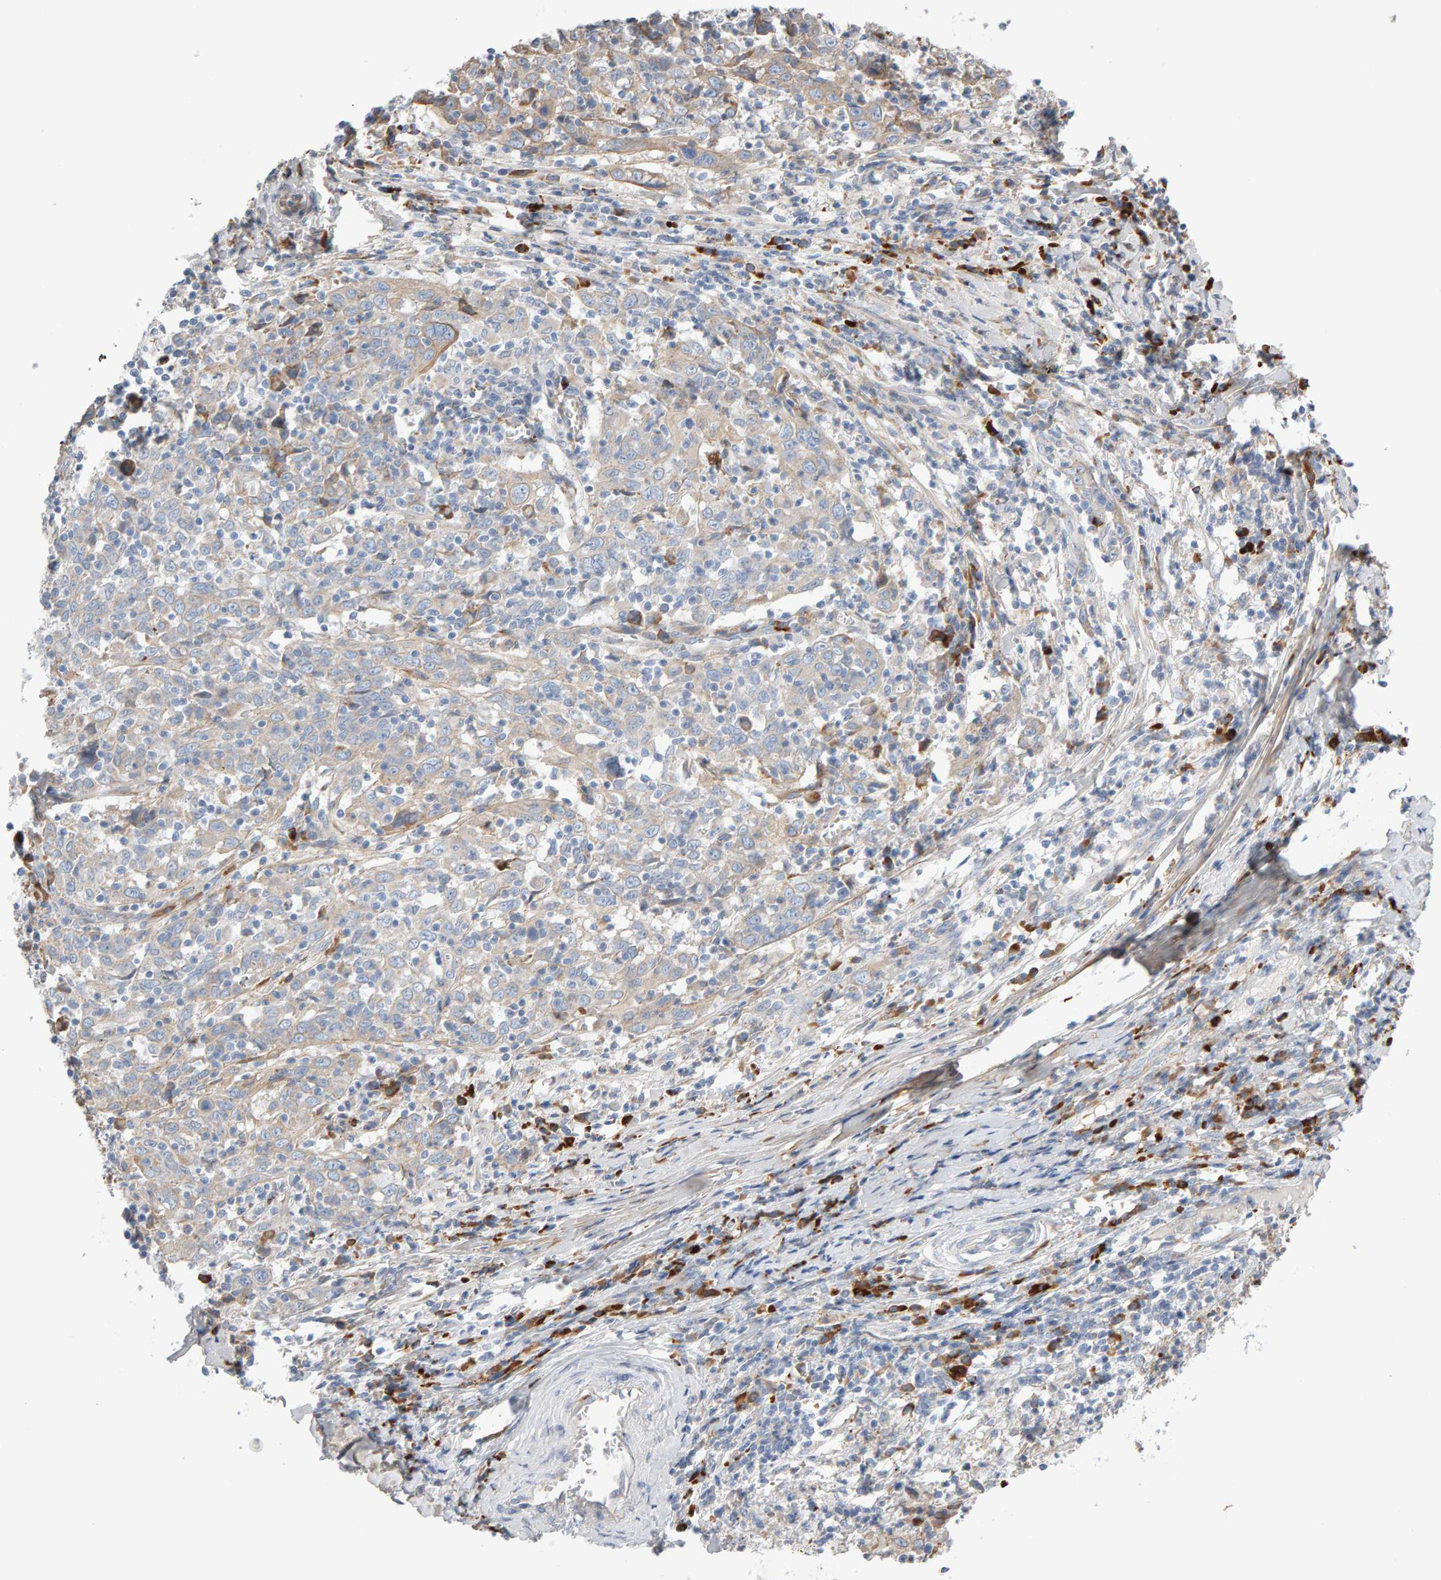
{"staining": {"intensity": "weak", "quantity": "<25%", "location": "cytoplasmic/membranous"}, "tissue": "cervical cancer", "cell_type": "Tumor cells", "image_type": "cancer", "snomed": [{"axis": "morphology", "description": "Squamous cell carcinoma, NOS"}, {"axis": "topography", "description": "Cervix"}], "caption": "Tumor cells are negative for brown protein staining in cervical cancer.", "gene": "ENGASE", "patient": {"sex": "female", "age": 46}}